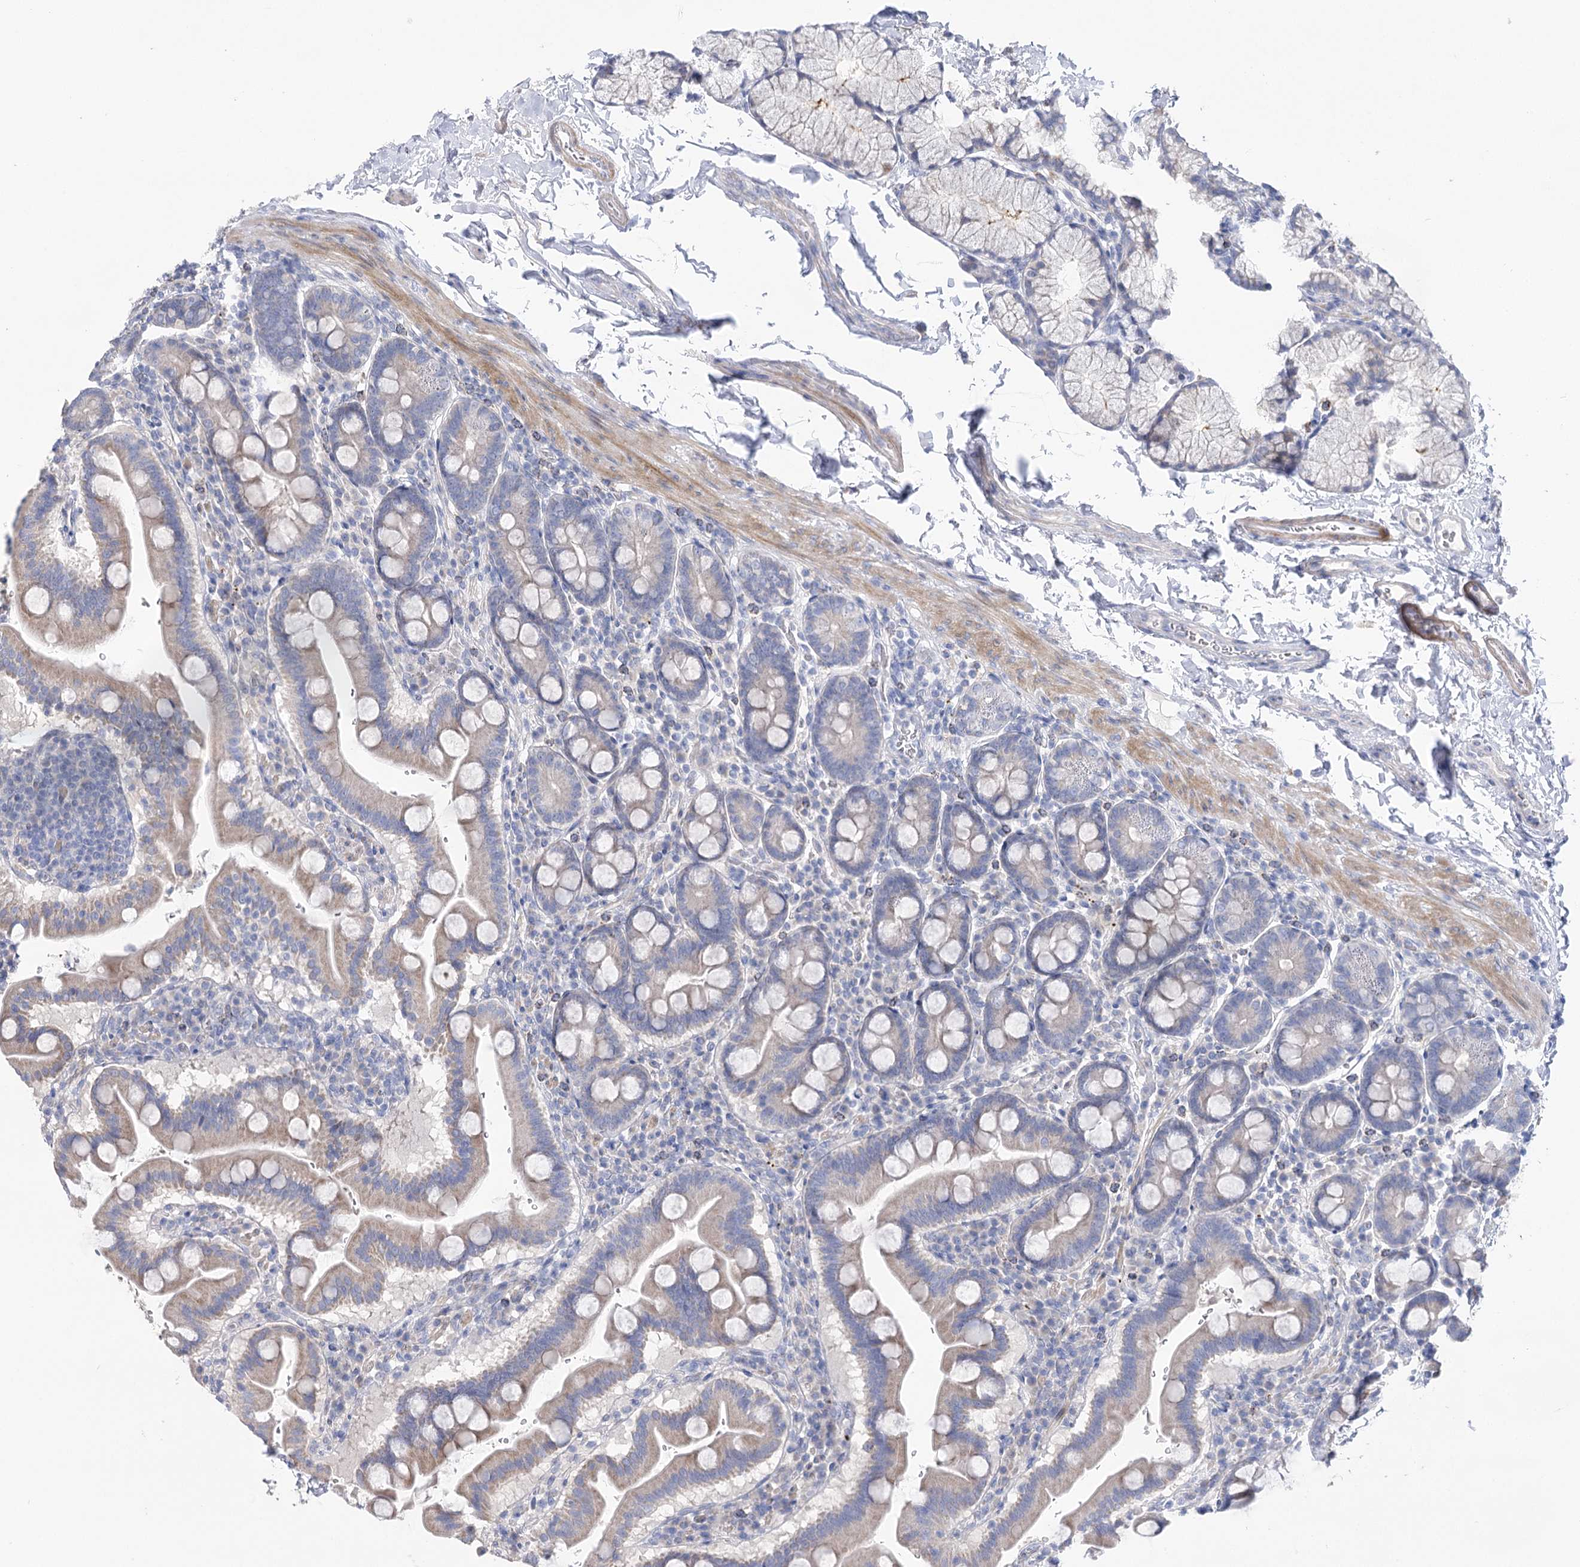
{"staining": {"intensity": "moderate", "quantity": "<25%", "location": "cytoplasmic/membranous"}, "tissue": "duodenum", "cell_type": "Glandular cells", "image_type": "normal", "snomed": [{"axis": "morphology", "description": "Normal tissue, NOS"}, {"axis": "morphology", "description": "Adenocarcinoma, NOS"}, {"axis": "topography", "description": "Pancreas"}, {"axis": "topography", "description": "Duodenum"}], "caption": "Glandular cells display low levels of moderate cytoplasmic/membranous positivity in about <25% of cells in normal human duodenum.", "gene": "NRAP", "patient": {"sex": "male", "age": 50}}